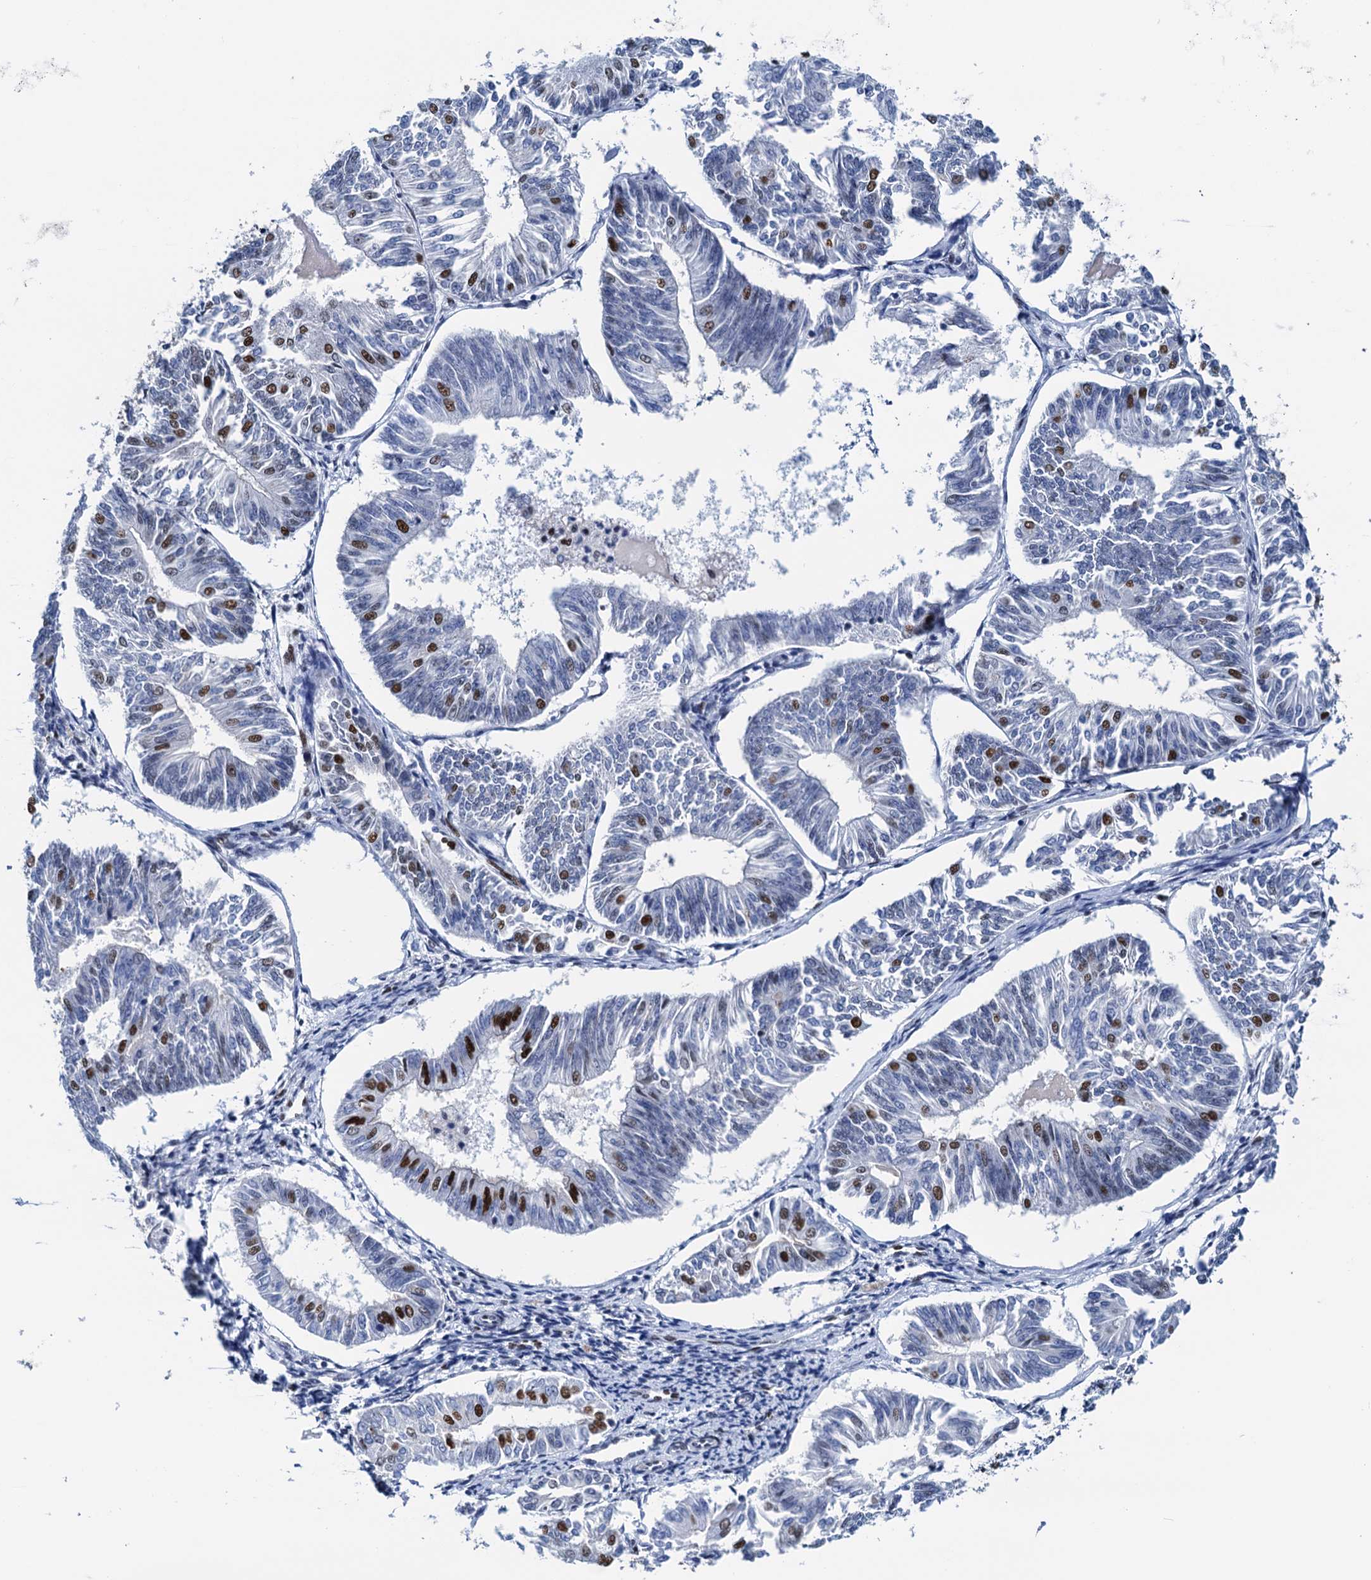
{"staining": {"intensity": "strong", "quantity": "<25%", "location": "nuclear"}, "tissue": "endometrial cancer", "cell_type": "Tumor cells", "image_type": "cancer", "snomed": [{"axis": "morphology", "description": "Adenocarcinoma, NOS"}, {"axis": "topography", "description": "Endometrium"}], "caption": "Immunohistochemical staining of human adenocarcinoma (endometrial) displays medium levels of strong nuclear expression in approximately <25% of tumor cells. (DAB IHC, brown staining for protein, blue staining for nuclei).", "gene": "SLTM", "patient": {"sex": "female", "age": 58}}